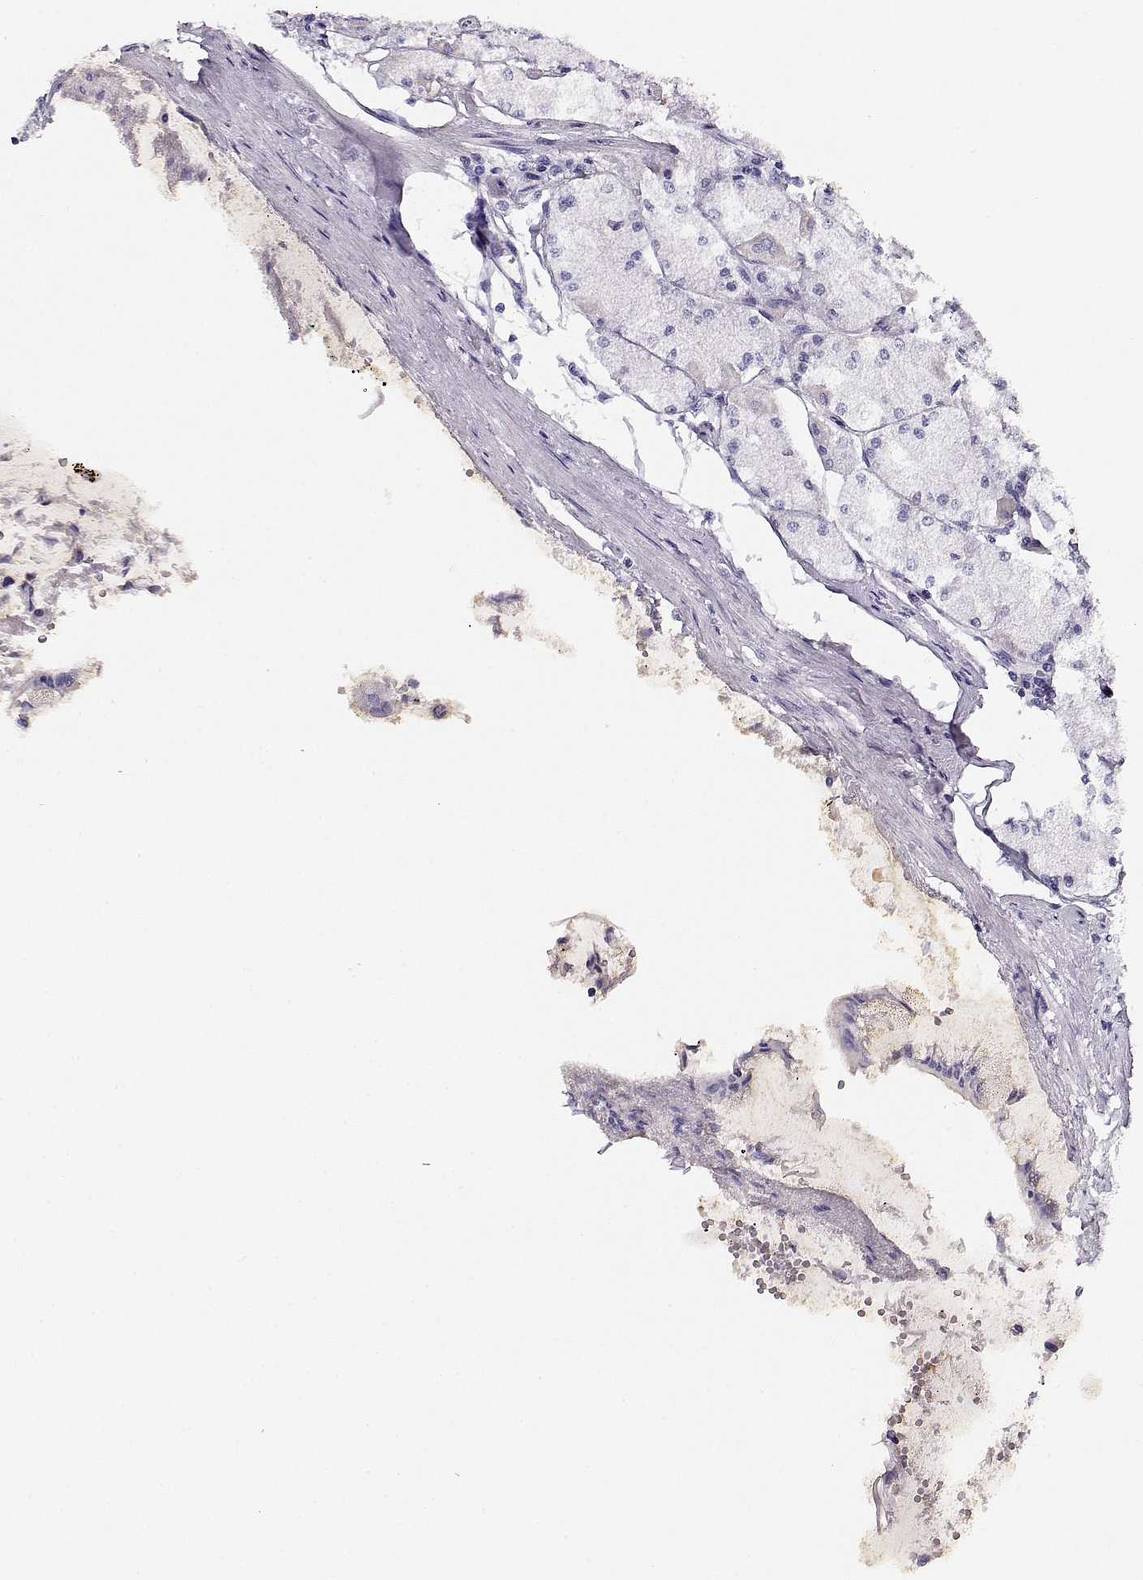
{"staining": {"intensity": "negative", "quantity": "none", "location": "none"}, "tissue": "stomach", "cell_type": "Glandular cells", "image_type": "normal", "snomed": [{"axis": "morphology", "description": "Normal tissue, NOS"}, {"axis": "topography", "description": "Stomach, upper"}], "caption": "IHC of benign human stomach demonstrates no expression in glandular cells.", "gene": "CRX", "patient": {"sex": "male", "age": 60}}